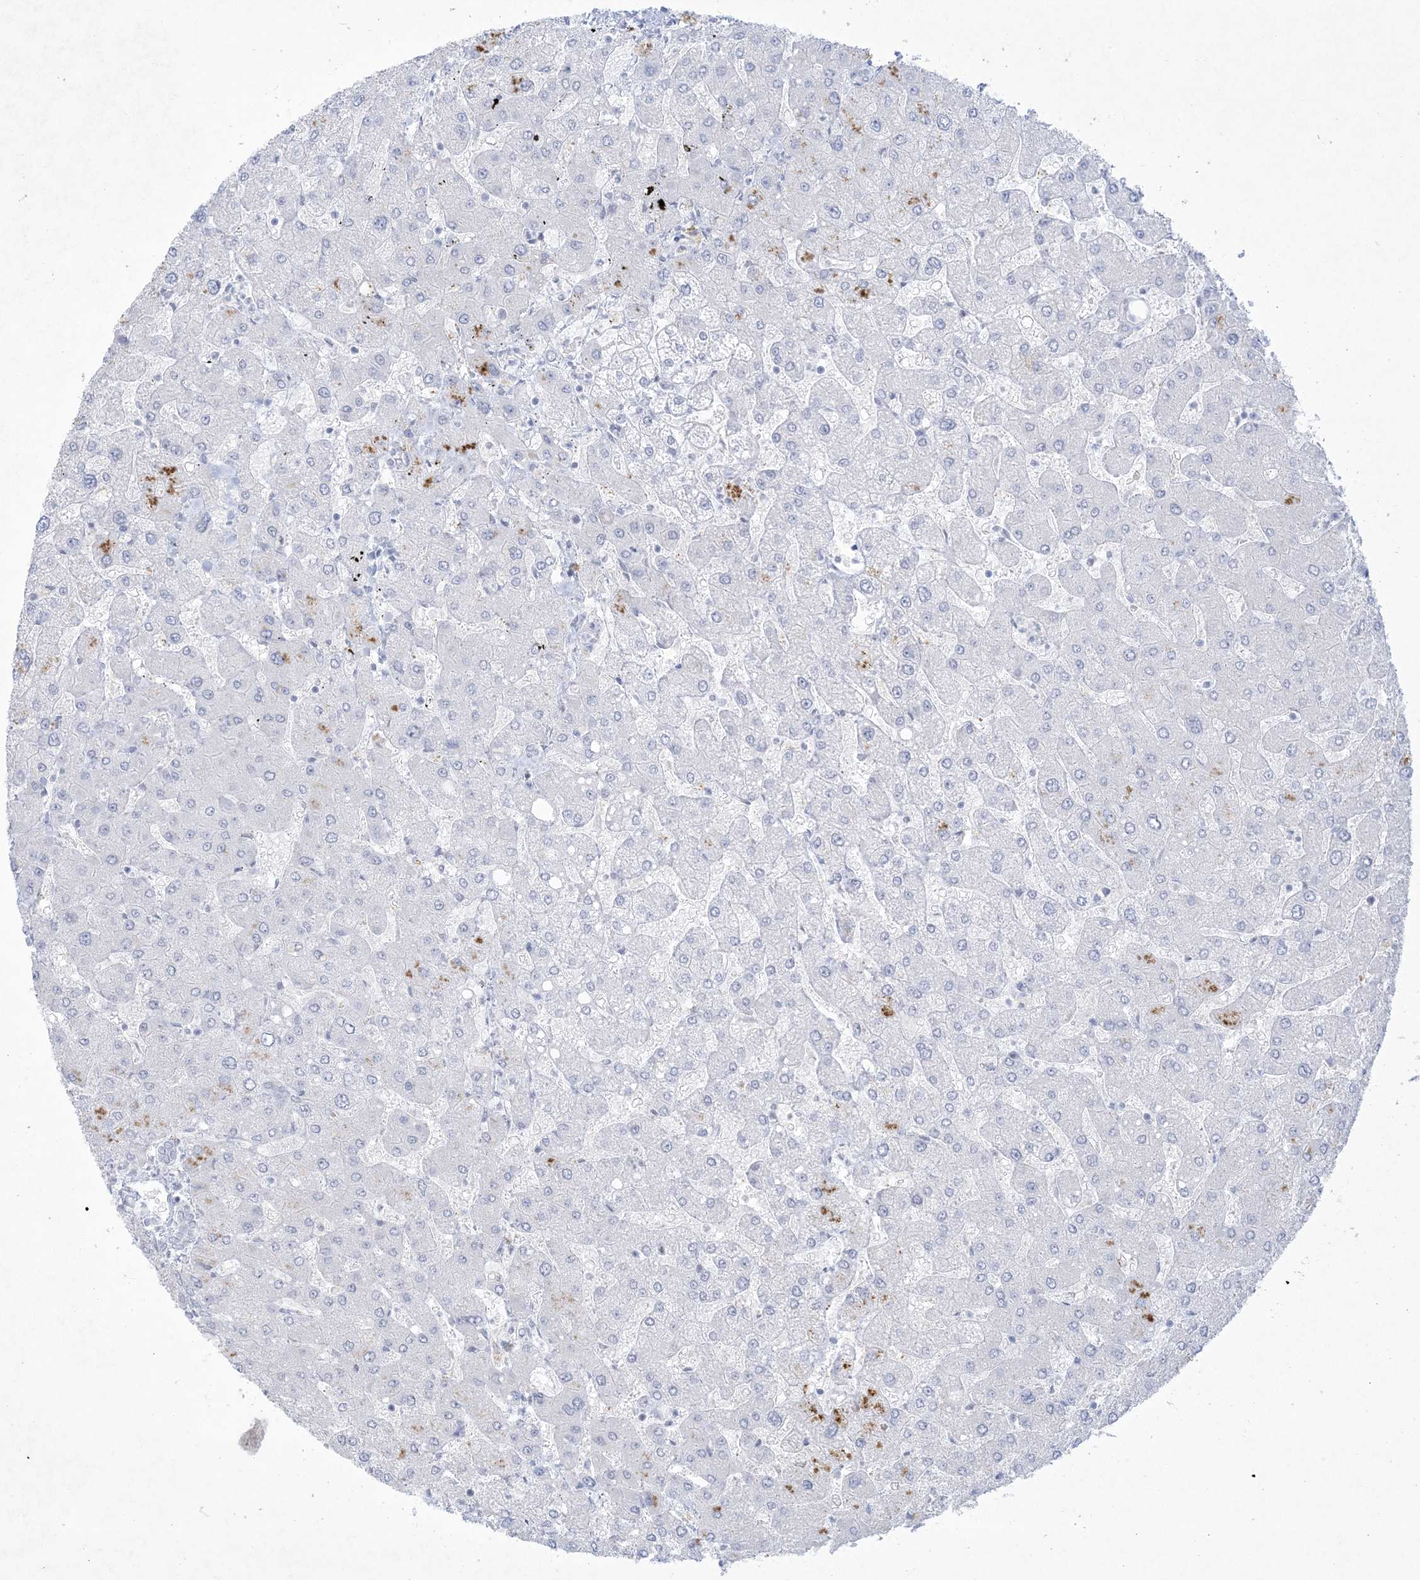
{"staining": {"intensity": "negative", "quantity": "none", "location": "none"}, "tissue": "liver", "cell_type": "Cholangiocytes", "image_type": "normal", "snomed": [{"axis": "morphology", "description": "Normal tissue, NOS"}, {"axis": "topography", "description": "Liver"}], "caption": "The image exhibits no staining of cholangiocytes in normal liver.", "gene": "HOMEZ", "patient": {"sex": "male", "age": 55}}